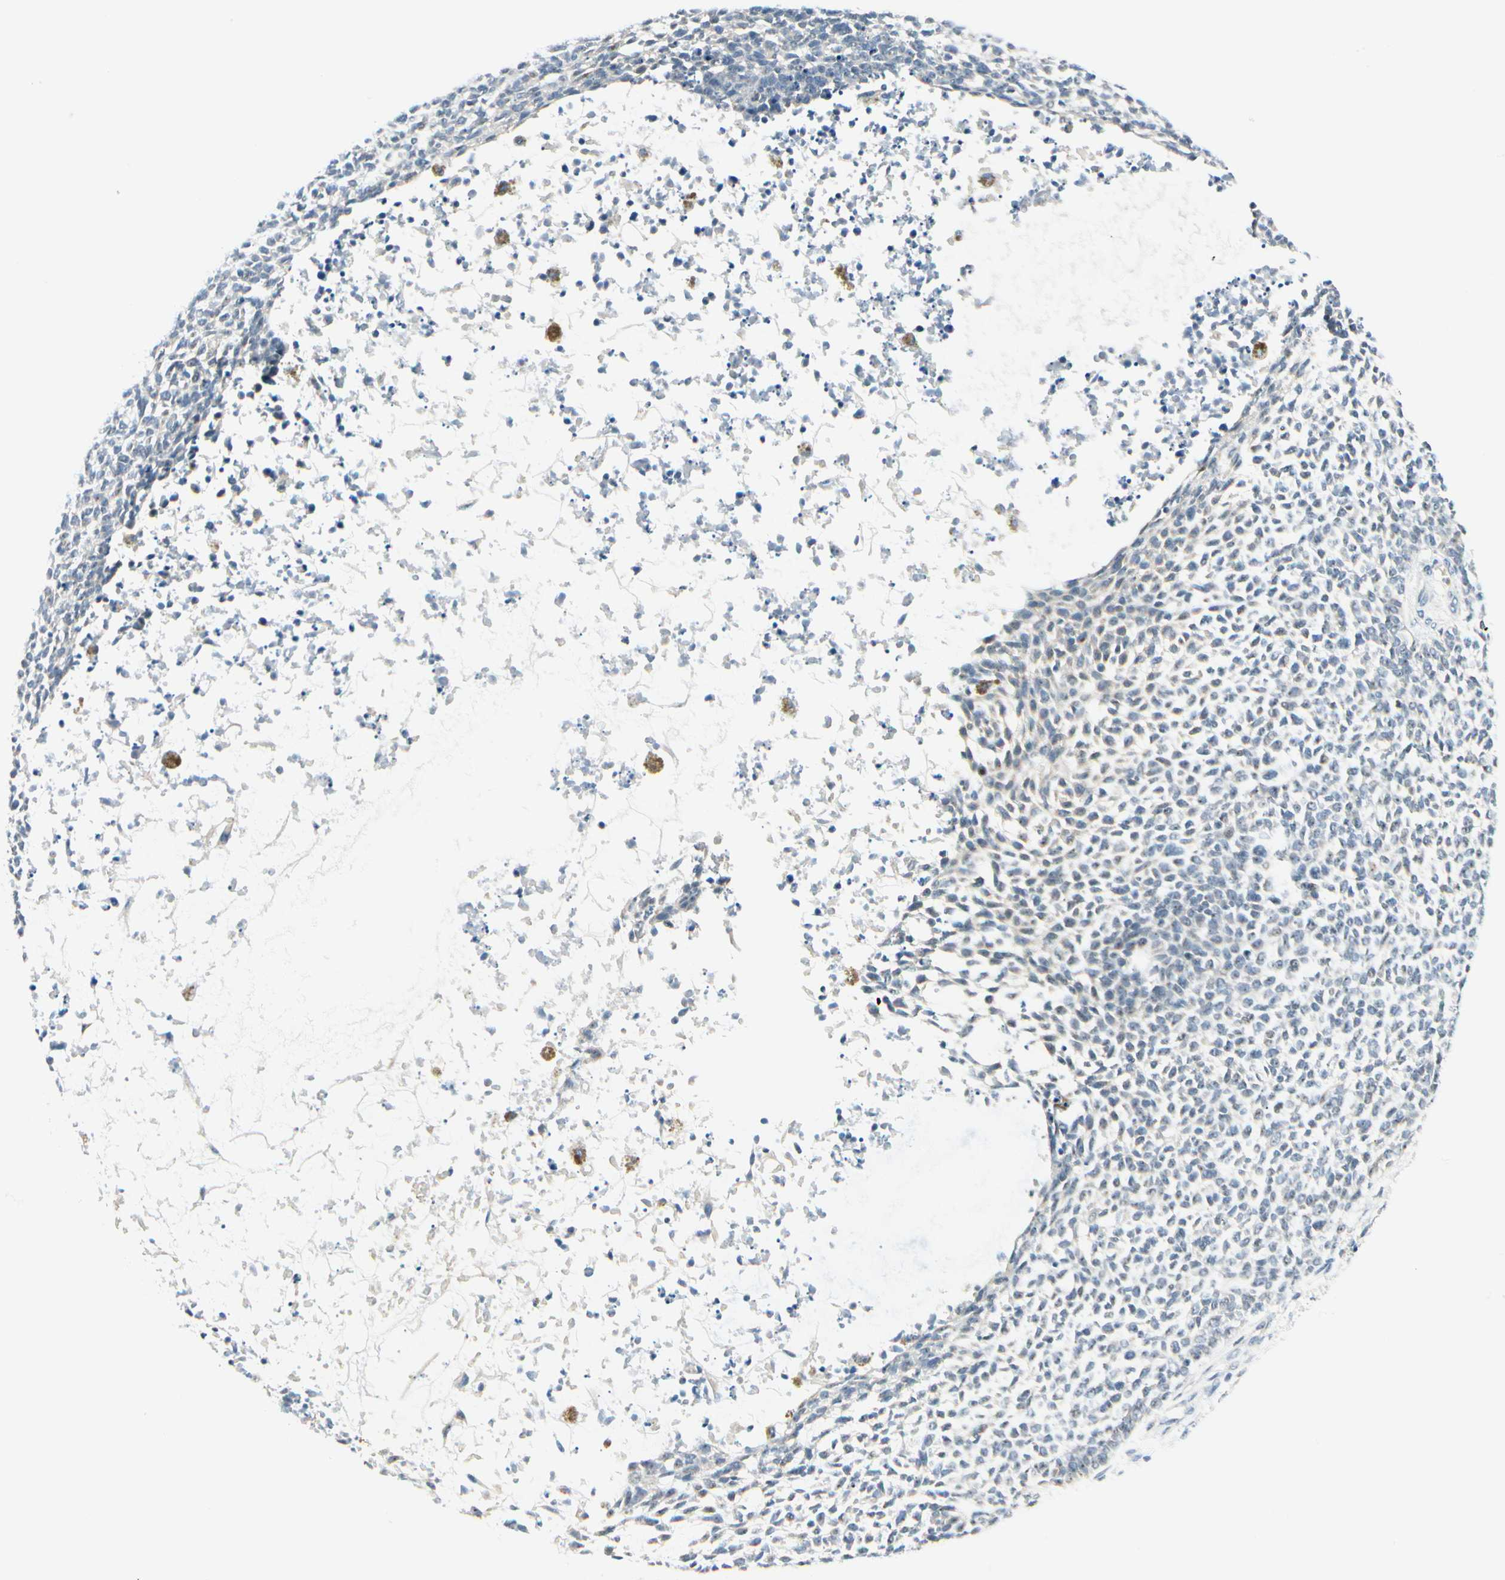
{"staining": {"intensity": "weak", "quantity": "<25%", "location": "nuclear"}, "tissue": "skin cancer", "cell_type": "Tumor cells", "image_type": "cancer", "snomed": [{"axis": "morphology", "description": "Basal cell carcinoma"}, {"axis": "topography", "description": "Skin"}], "caption": "High power microscopy histopathology image of an IHC micrograph of skin cancer (basal cell carcinoma), revealing no significant expression in tumor cells.", "gene": "ZSCAN1", "patient": {"sex": "female", "age": 84}}